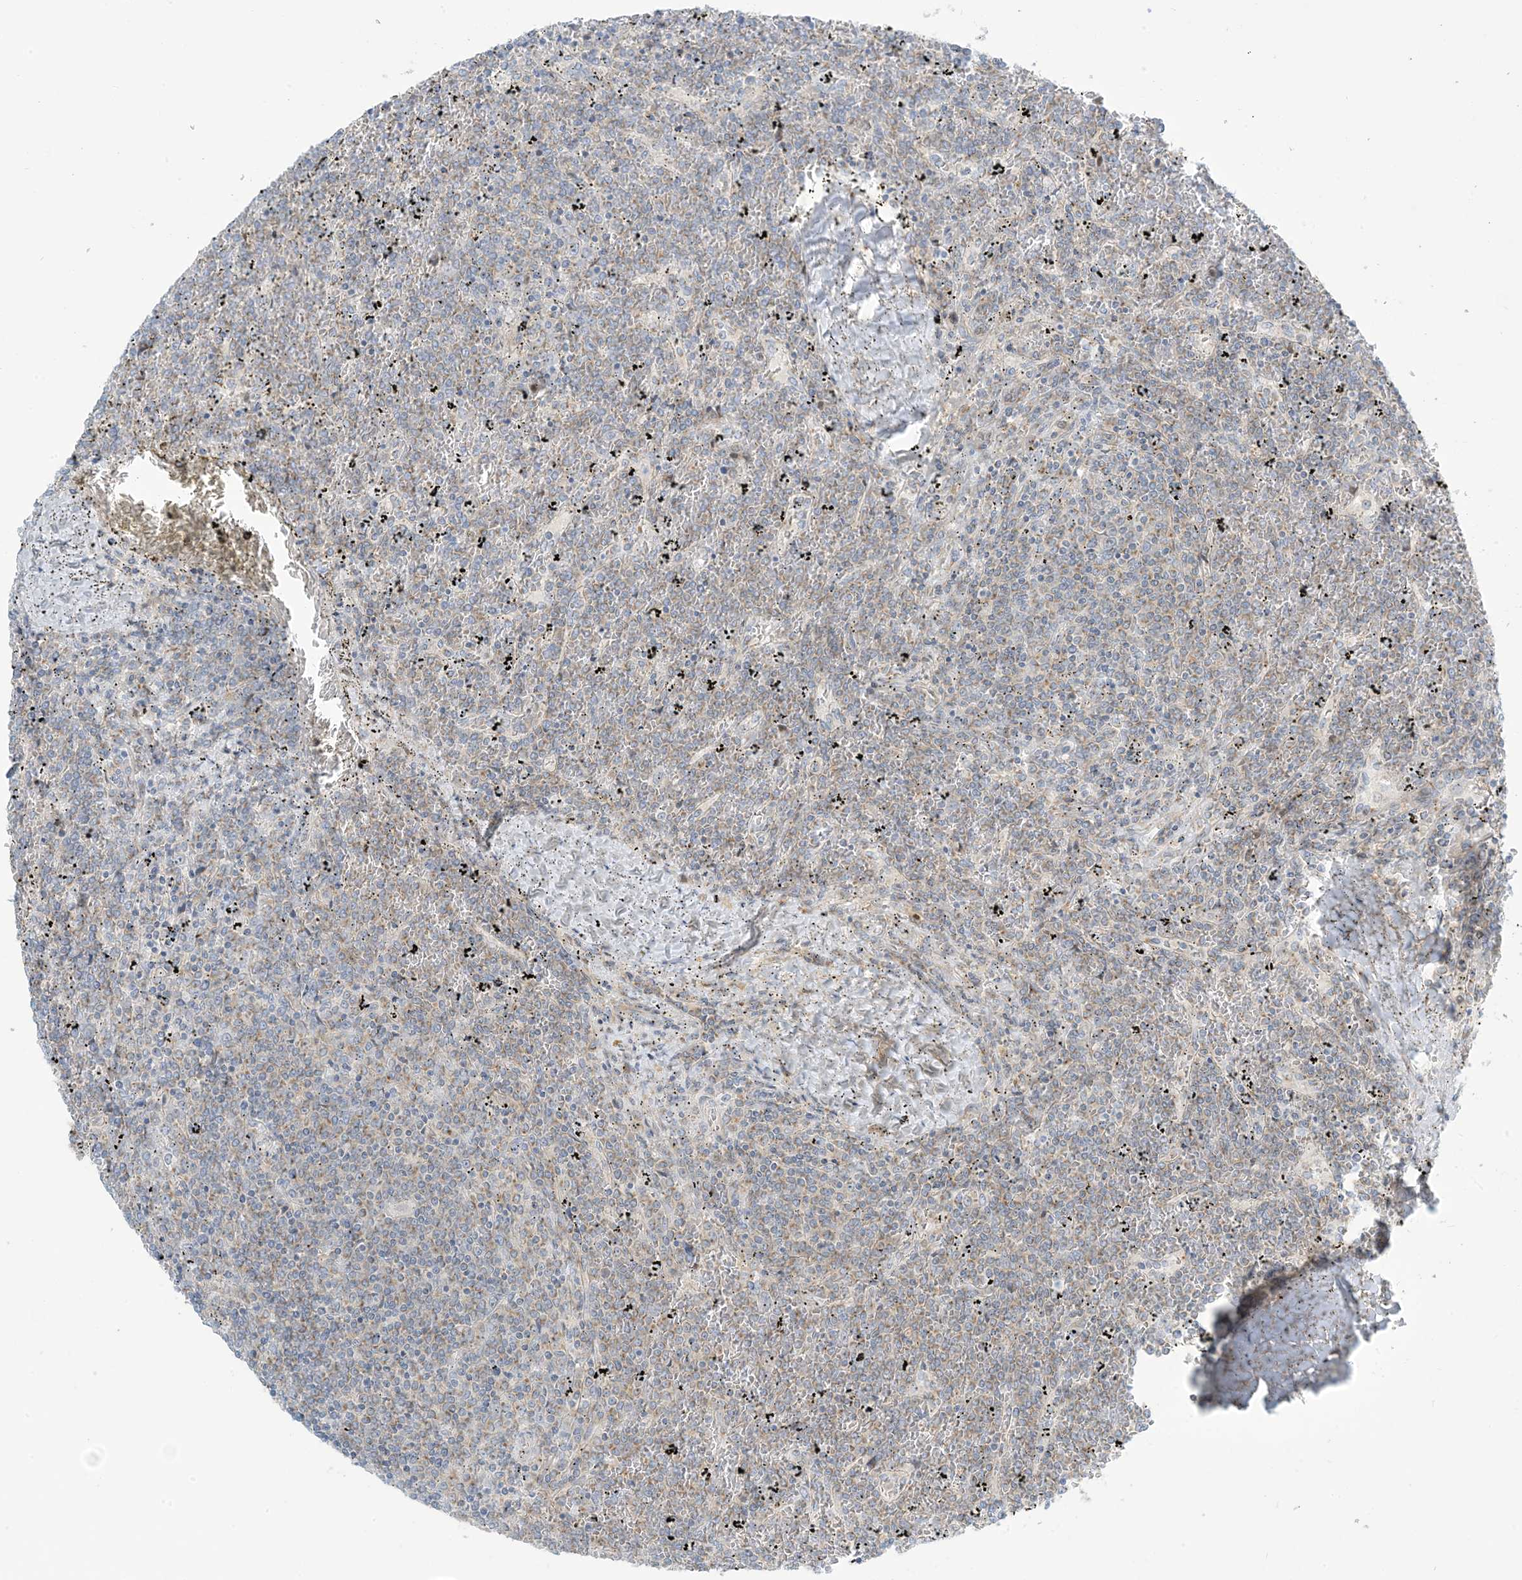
{"staining": {"intensity": "weak", "quantity": "25%-75%", "location": "cytoplasmic/membranous"}, "tissue": "lymphoma", "cell_type": "Tumor cells", "image_type": "cancer", "snomed": [{"axis": "morphology", "description": "Malignant lymphoma, non-Hodgkin's type, Low grade"}, {"axis": "topography", "description": "Spleen"}], "caption": "Protein staining of low-grade malignant lymphoma, non-Hodgkin's type tissue shows weak cytoplasmic/membranous expression in about 25%-75% of tumor cells.", "gene": "AFTPH", "patient": {"sex": "female", "age": 19}}